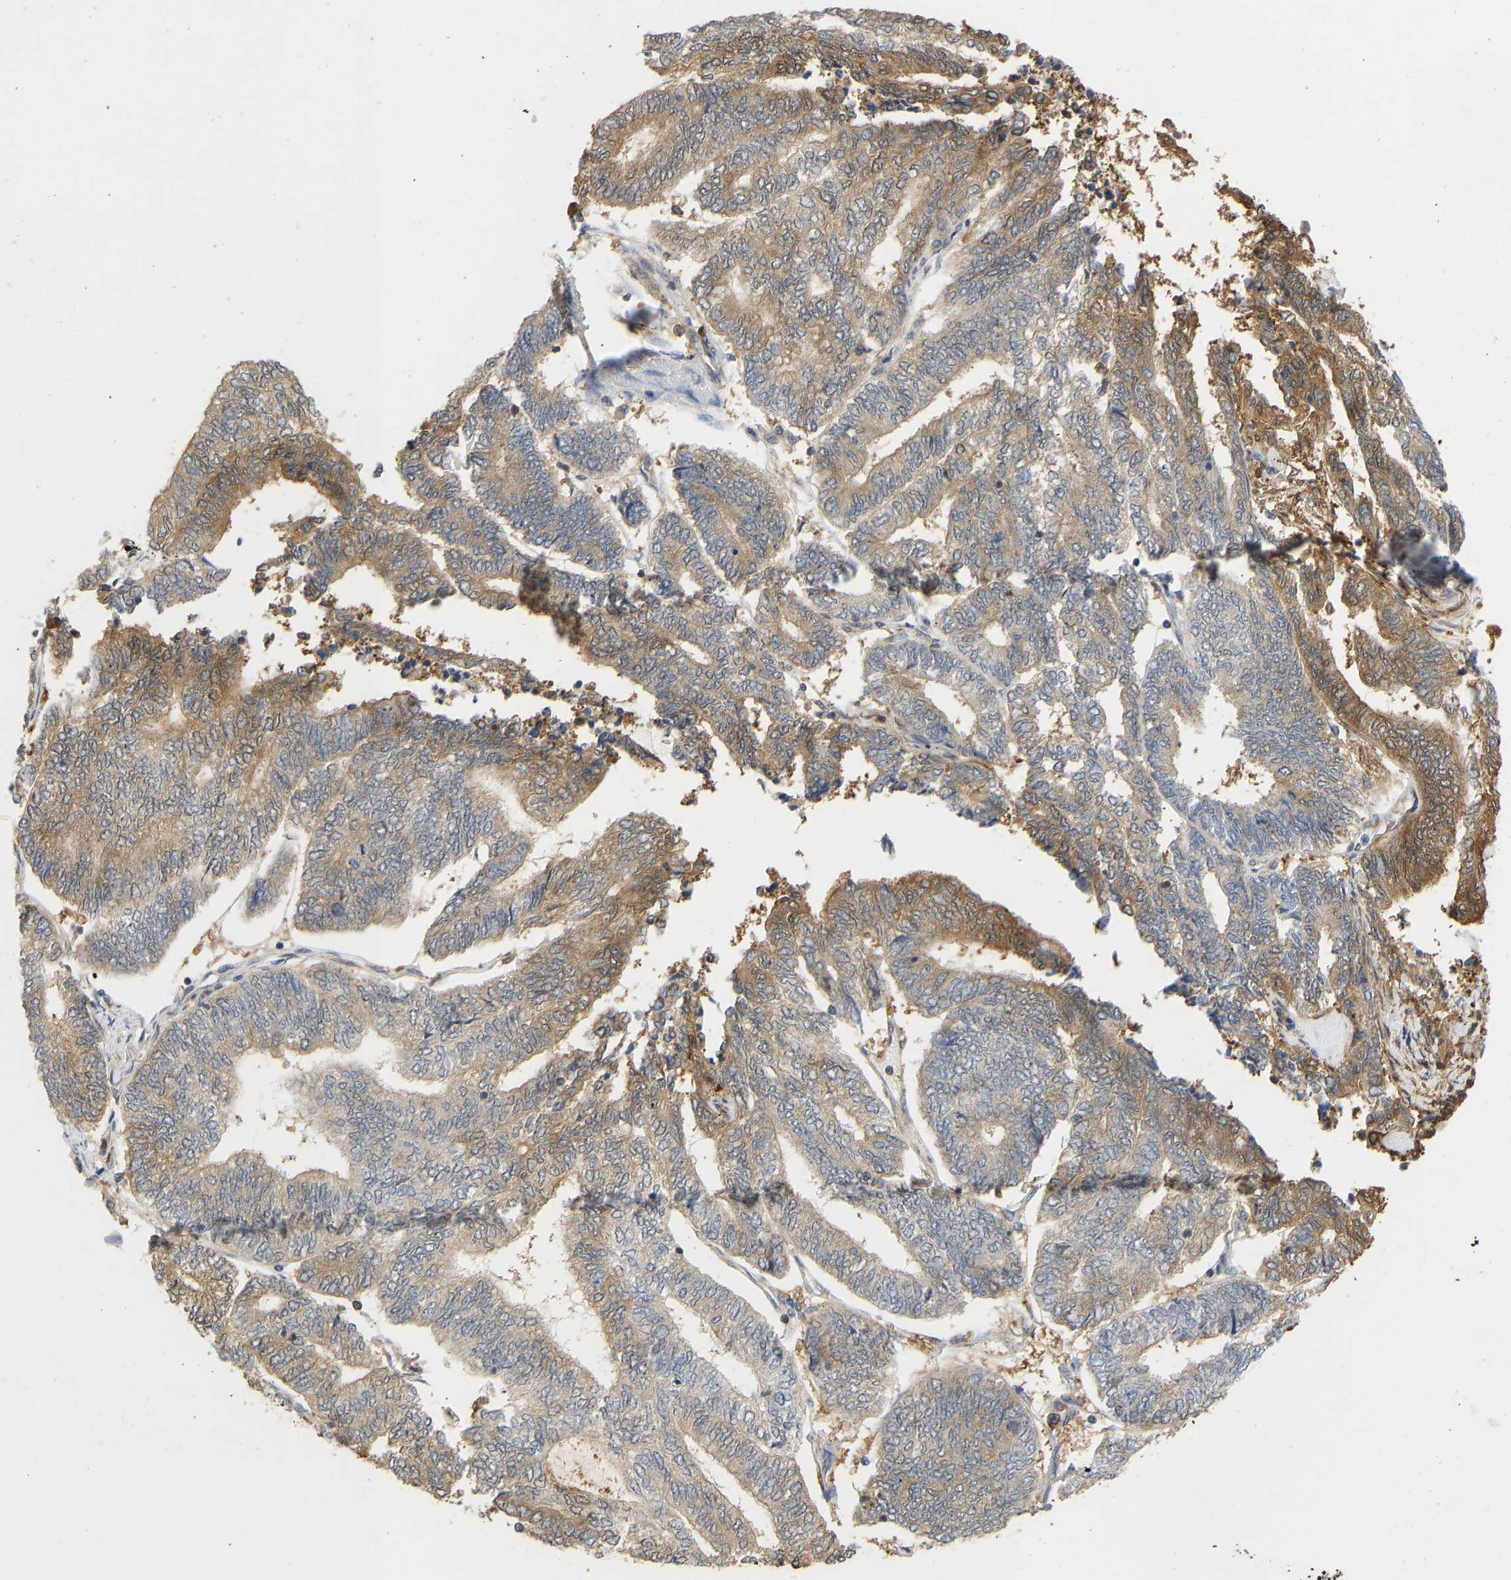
{"staining": {"intensity": "moderate", "quantity": ">75%", "location": "cytoplasmic/membranous"}, "tissue": "endometrial cancer", "cell_type": "Tumor cells", "image_type": "cancer", "snomed": [{"axis": "morphology", "description": "Adenocarcinoma, NOS"}, {"axis": "topography", "description": "Uterus"}, {"axis": "topography", "description": "Endometrium"}], "caption": "Protein expression analysis of adenocarcinoma (endometrial) reveals moderate cytoplasmic/membranous positivity in approximately >75% of tumor cells. The protein is stained brown, and the nuclei are stained in blue (DAB IHC with brightfield microscopy, high magnification).", "gene": "ENO1", "patient": {"sex": "female", "age": 70}}